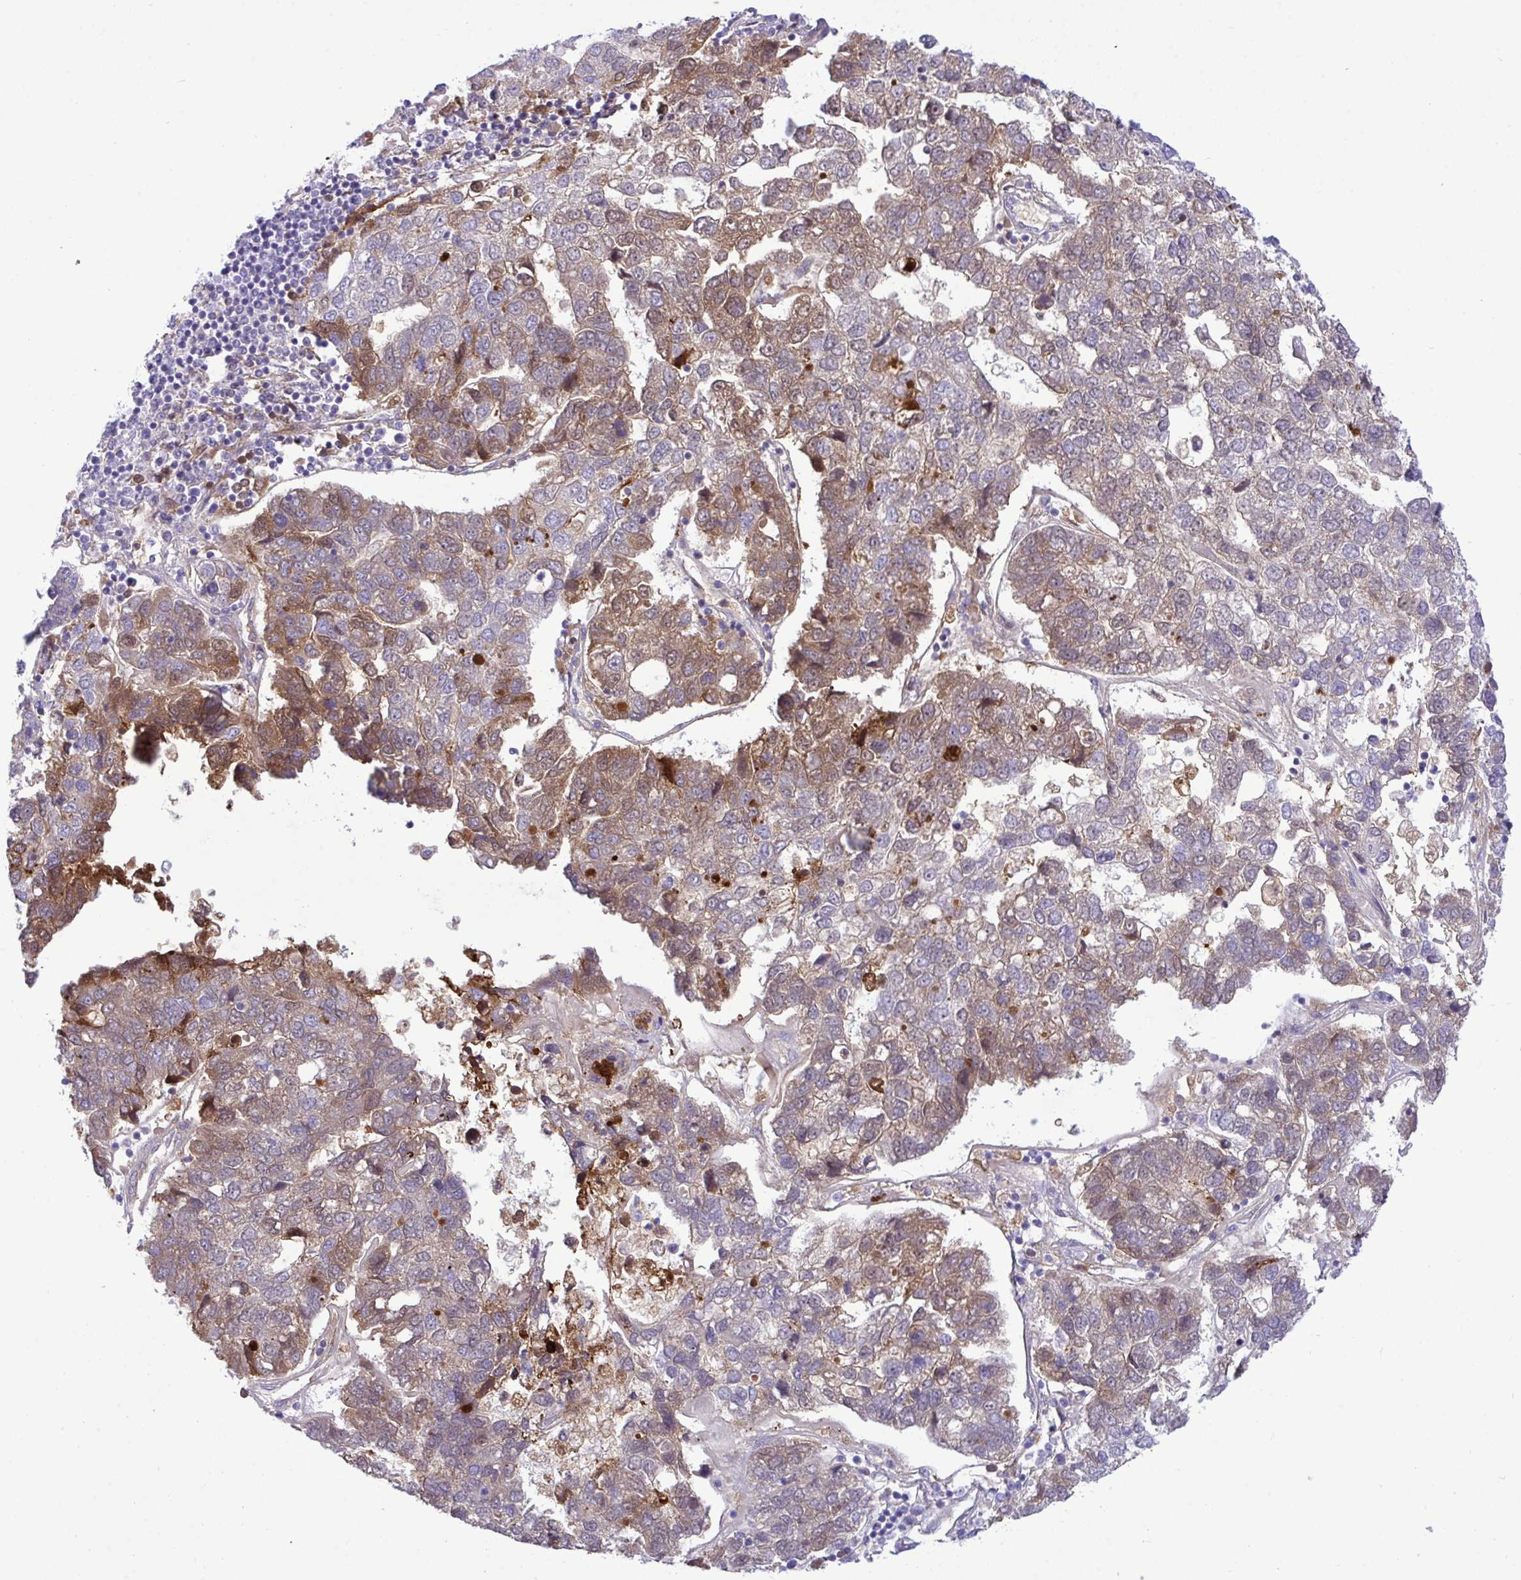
{"staining": {"intensity": "moderate", "quantity": "25%-75%", "location": "cytoplasmic/membranous"}, "tissue": "pancreatic cancer", "cell_type": "Tumor cells", "image_type": "cancer", "snomed": [{"axis": "morphology", "description": "Adenocarcinoma, NOS"}, {"axis": "topography", "description": "Pancreas"}], "caption": "Human pancreatic cancer (adenocarcinoma) stained for a protein (brown) shows moderate cytoplasmic/membranous positive positivity in about 25%-75% of tumor cells.", "gene": "F2", "patient": {"sex": "female", "age": 61}}